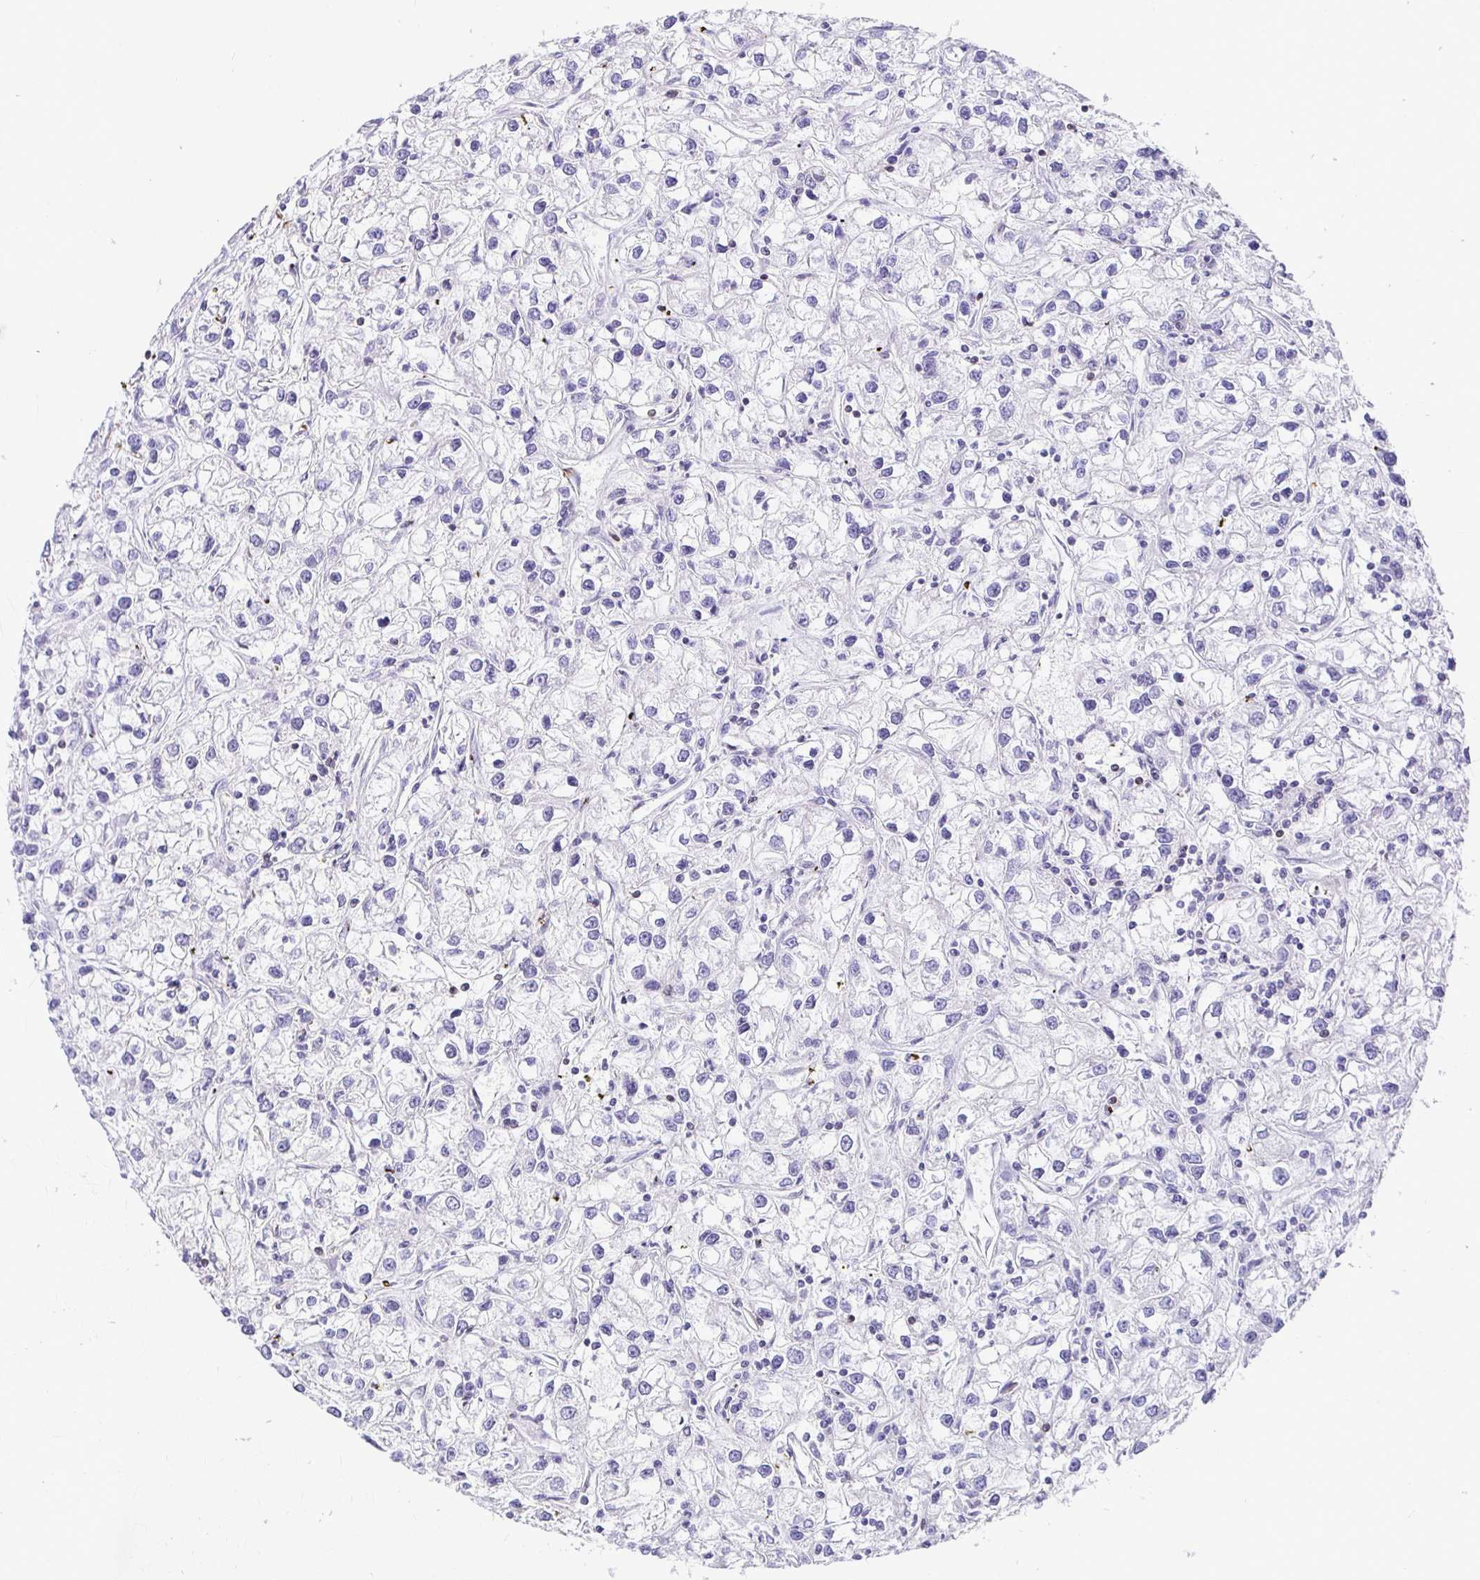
{"staining": {"intensity": "negative", "quantity": "none", "location": "none"}, "tissue": "renal cancer", "cell_type": "Tumor cells", "image_type": "cancer", "snomed": [{"axis": "morphology", "description": "Adenocarcinoma, NOS"}, {"axis": "topography", "description": "Kidney"}], "caption": "Renal cancer stained for a protein using IHC shows no staining tumor cells.", "gene": "TP53I11", "patient": {"sex": "female", "age": 59}}